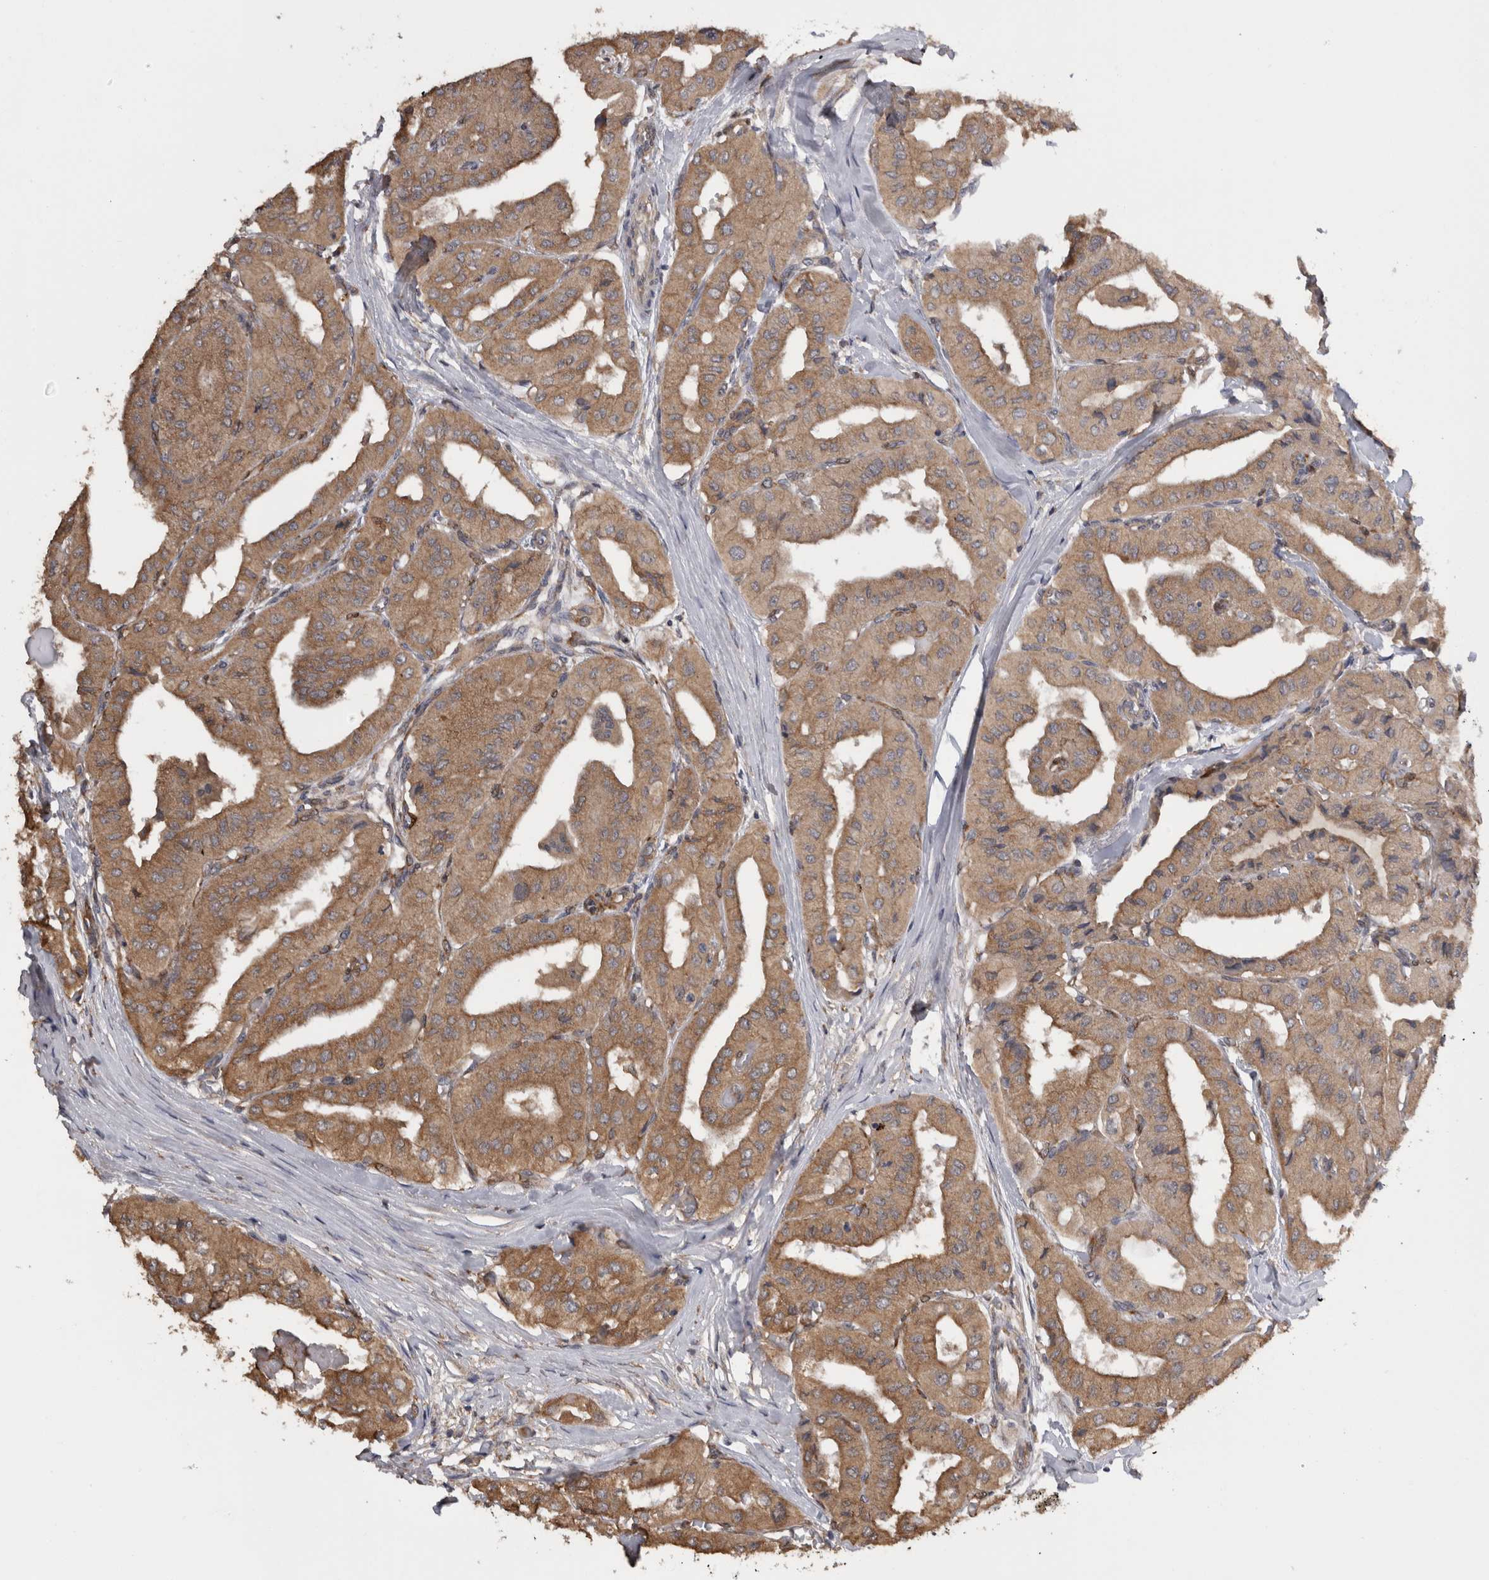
{"staining": {"intensity": "moderate", "quantity": ">75%", "location": "cytoplasmic/membranous"}, "tissue": "thyroid cancer", "cell_type": "Tumor cells", "image_type": "cancer", "snomed": [{"axis": "morphology", "description": "Papillary adenocarcinoma, NOS"}, {"axis": "topography", "description": "Thyroid gland"}], "caption": "Immunohistochemical staining of human papillary adenocarcinoma (thyroid) demonstrates moderate cytoplasmic/membranous protein expression in about >75% of tumor cells. (Stains: DAB in brown, nuclei in blue, Microscopy: brightfield microscopy at high magnification).", "gene": "TMED7", "patient": {"sex": "female", "age": 59}}